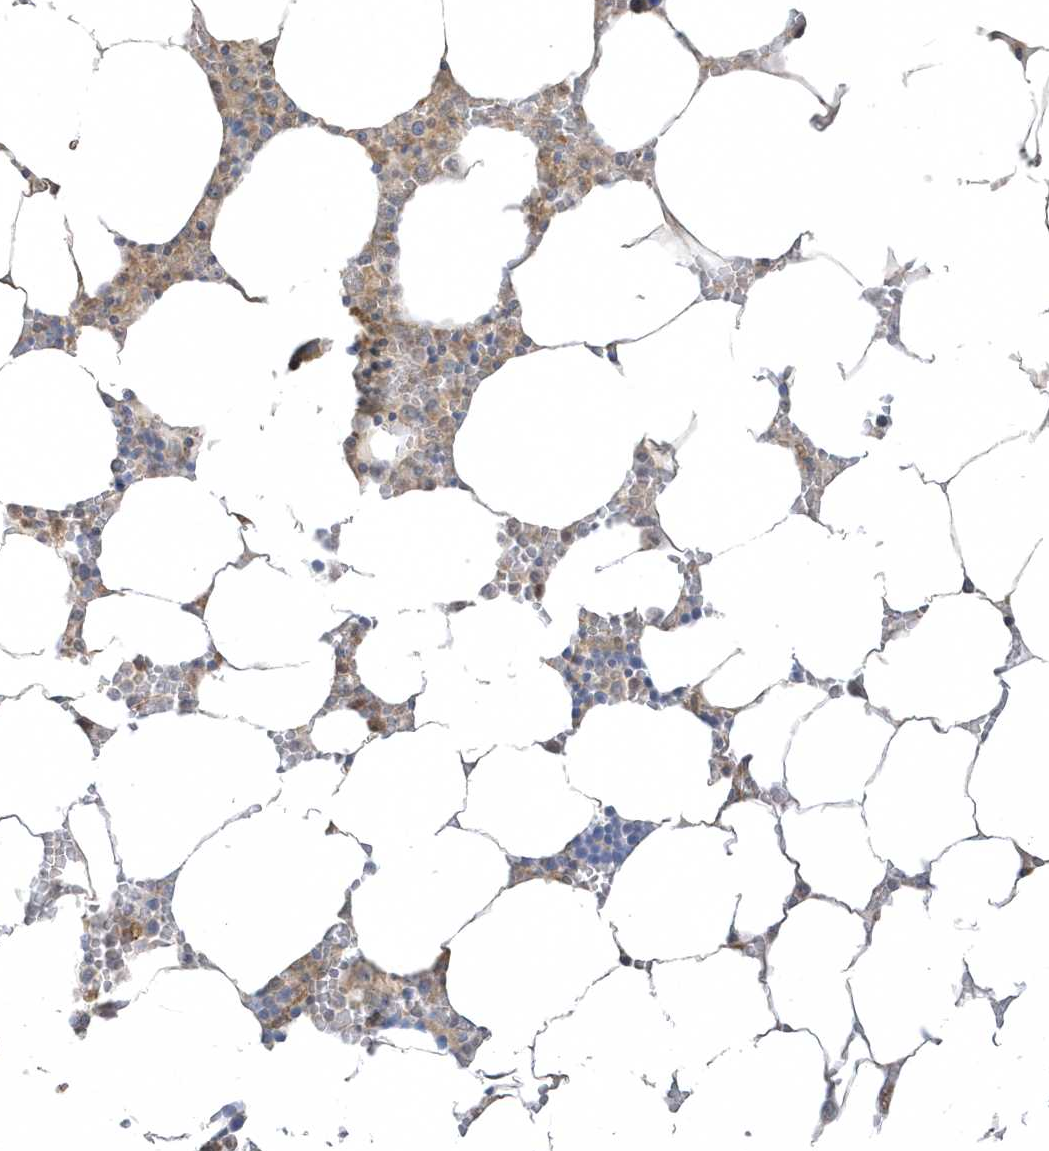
{"staining": {"intensity": "weak", "quantity": "25%-75%", "location": "cytoplasmic/membranous"}, "tissue": "bone marrow", "cell_type": "Hematopoietic cells", "image_type": "normal", "snomed": [{"axis": "morphology", "description": "Normal tissue, NOS"}, {"axis": "topography", "description": "Bone marrow"}], "caption": "Bone marrow stained with a brown dye exhibits weak cytoplasmic/membranous positive expression in approximately 25%-75% of hematopoietic cells.", "gene": "ARHGEF9", "patient": {"sex": "male", "age": 70}}